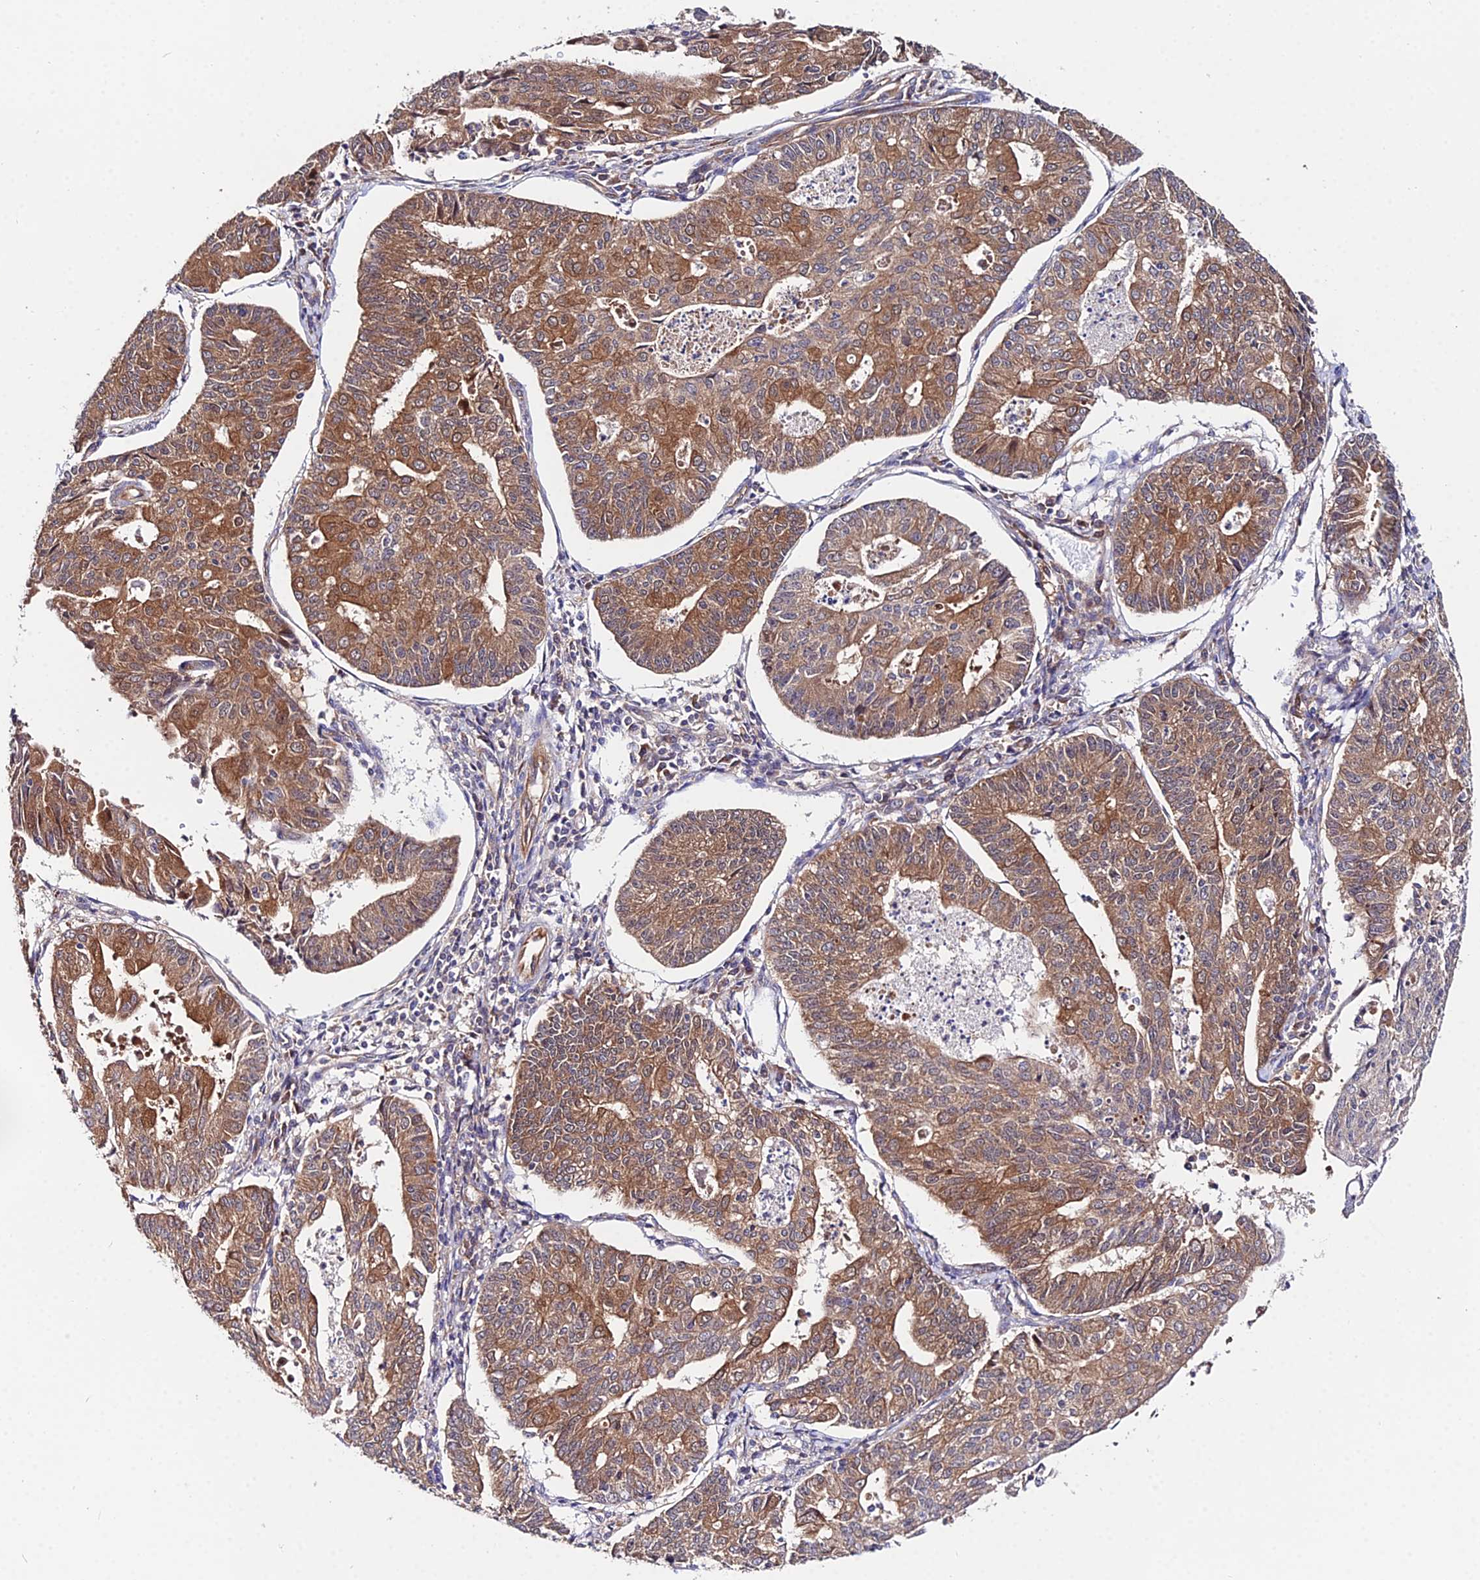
{"staining": {"intensity": "moderate", "quantity": ">75%", "location": "cytoplasmic/membranous"}, "tissue": "endometrial cancer", "cell_type": "Tumor cells", "image_type": "cancer", "snomed": [{"axis": "morphology", "description": "Adenocarcinoma, NOS"}, {"axis": "topography", "description": "Endometrium"}], "caption": "This histopathology image reveals endometrial cancer (adenocarcinoma) stained with immunohistochemistry to label a protein in brown. The cytoplasmic/membranous of tumor cells show moderate positivity for the protein. Nuclei are counter-stained blue.", "gene": "PPP2R2C", "patient": {"sex": "female", "age": 56}}